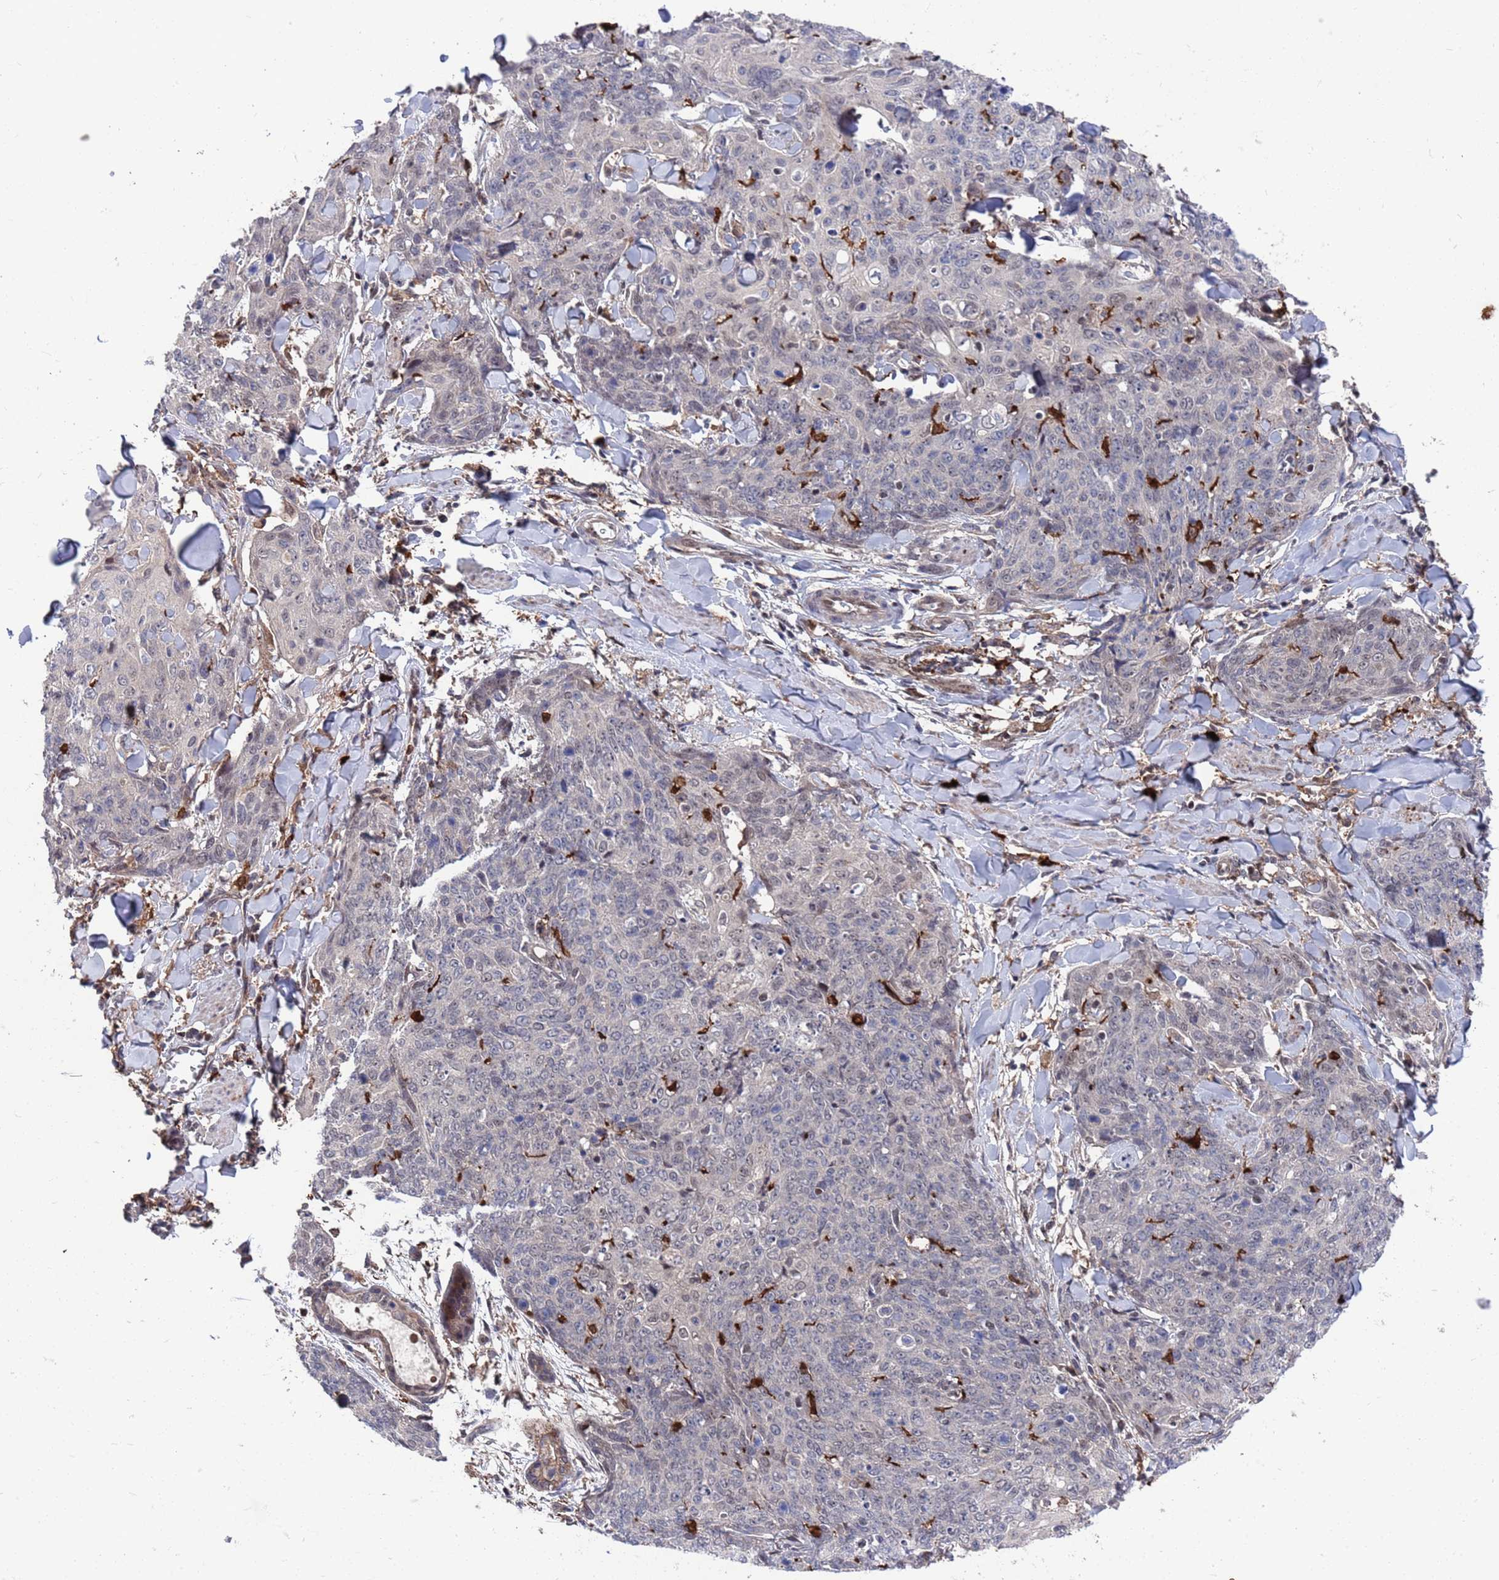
{"staining": {"intensity": "negative", "quantity": "none", "location": "none"}, "tissue": "skin cancer", "cell_type": "Tumor cells", "image_type": "cancer", "snomed": [{"axis": "morphology", "description": "Squamous cell carcinoma, NOS"}, {"axis": "topography", "description": "Skin"}, {"axis": "topography", "description": "Vulva"}], "caption": "Tumor cells show no significant staining in skin cancer (squamous cell carcinoma).", "gene": "TMBIM6", "patient": {"sex": "female", "age": 85}}